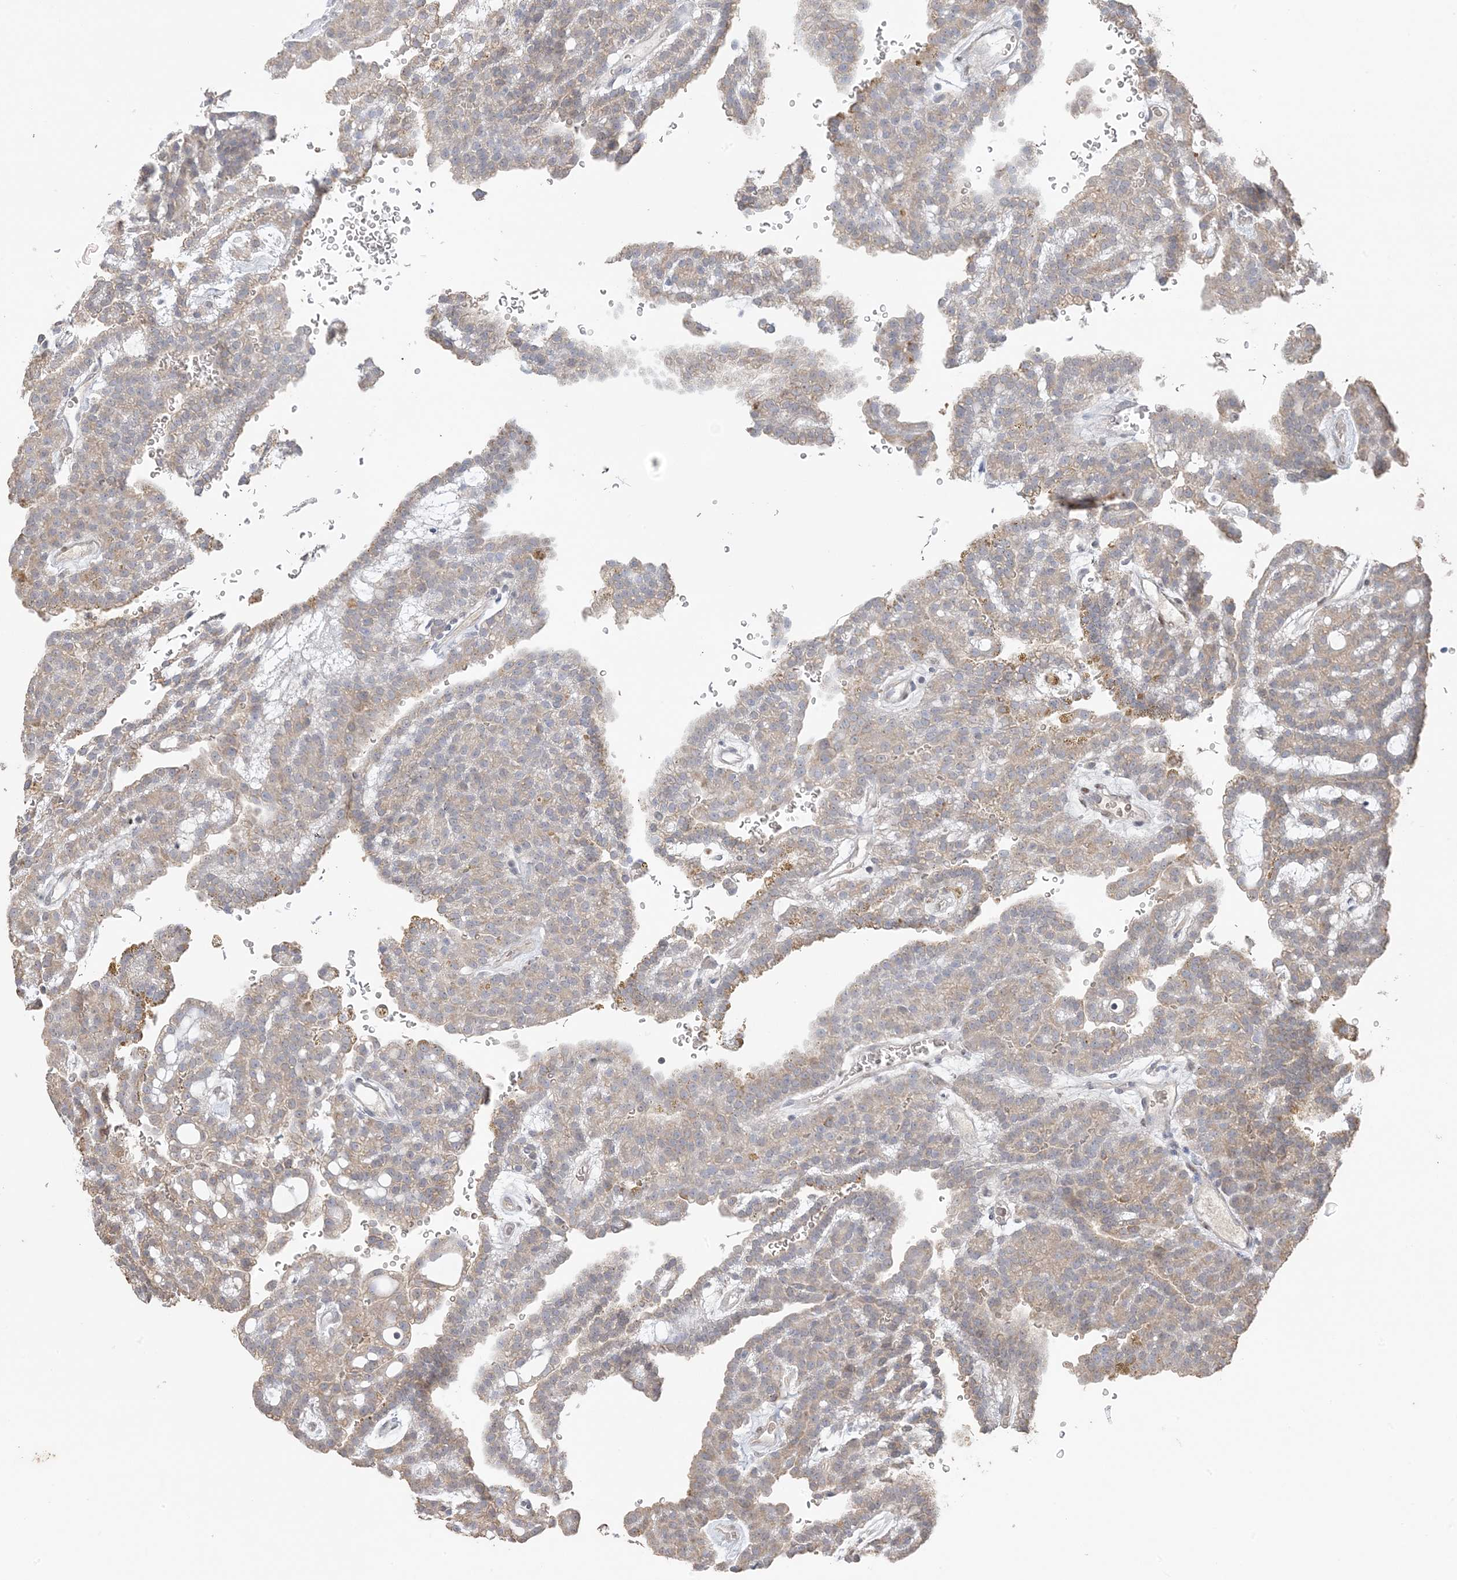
{"staining": {"intensity": "moderate", "quantity": "25%-75%", "location": "cytoplasmic/membranous"}, "tissue": "renal cancer", "cell_type": "Tumor cells", "image_type": "cancer", "snomed": [{"axis": "morphology", "description": "Adenocarcinoma, NOS"}, {"axis": "topography", "description": "Kidney"}], "caption": "Adenocarcinoma (renal) stained with immunohistochemistry demonstrates moderate cytoplasmic/membranous expression in about 25%-75% of tumor cells.", "gene": "XRN1", "patient": {"sex": "male", "age": 63}}